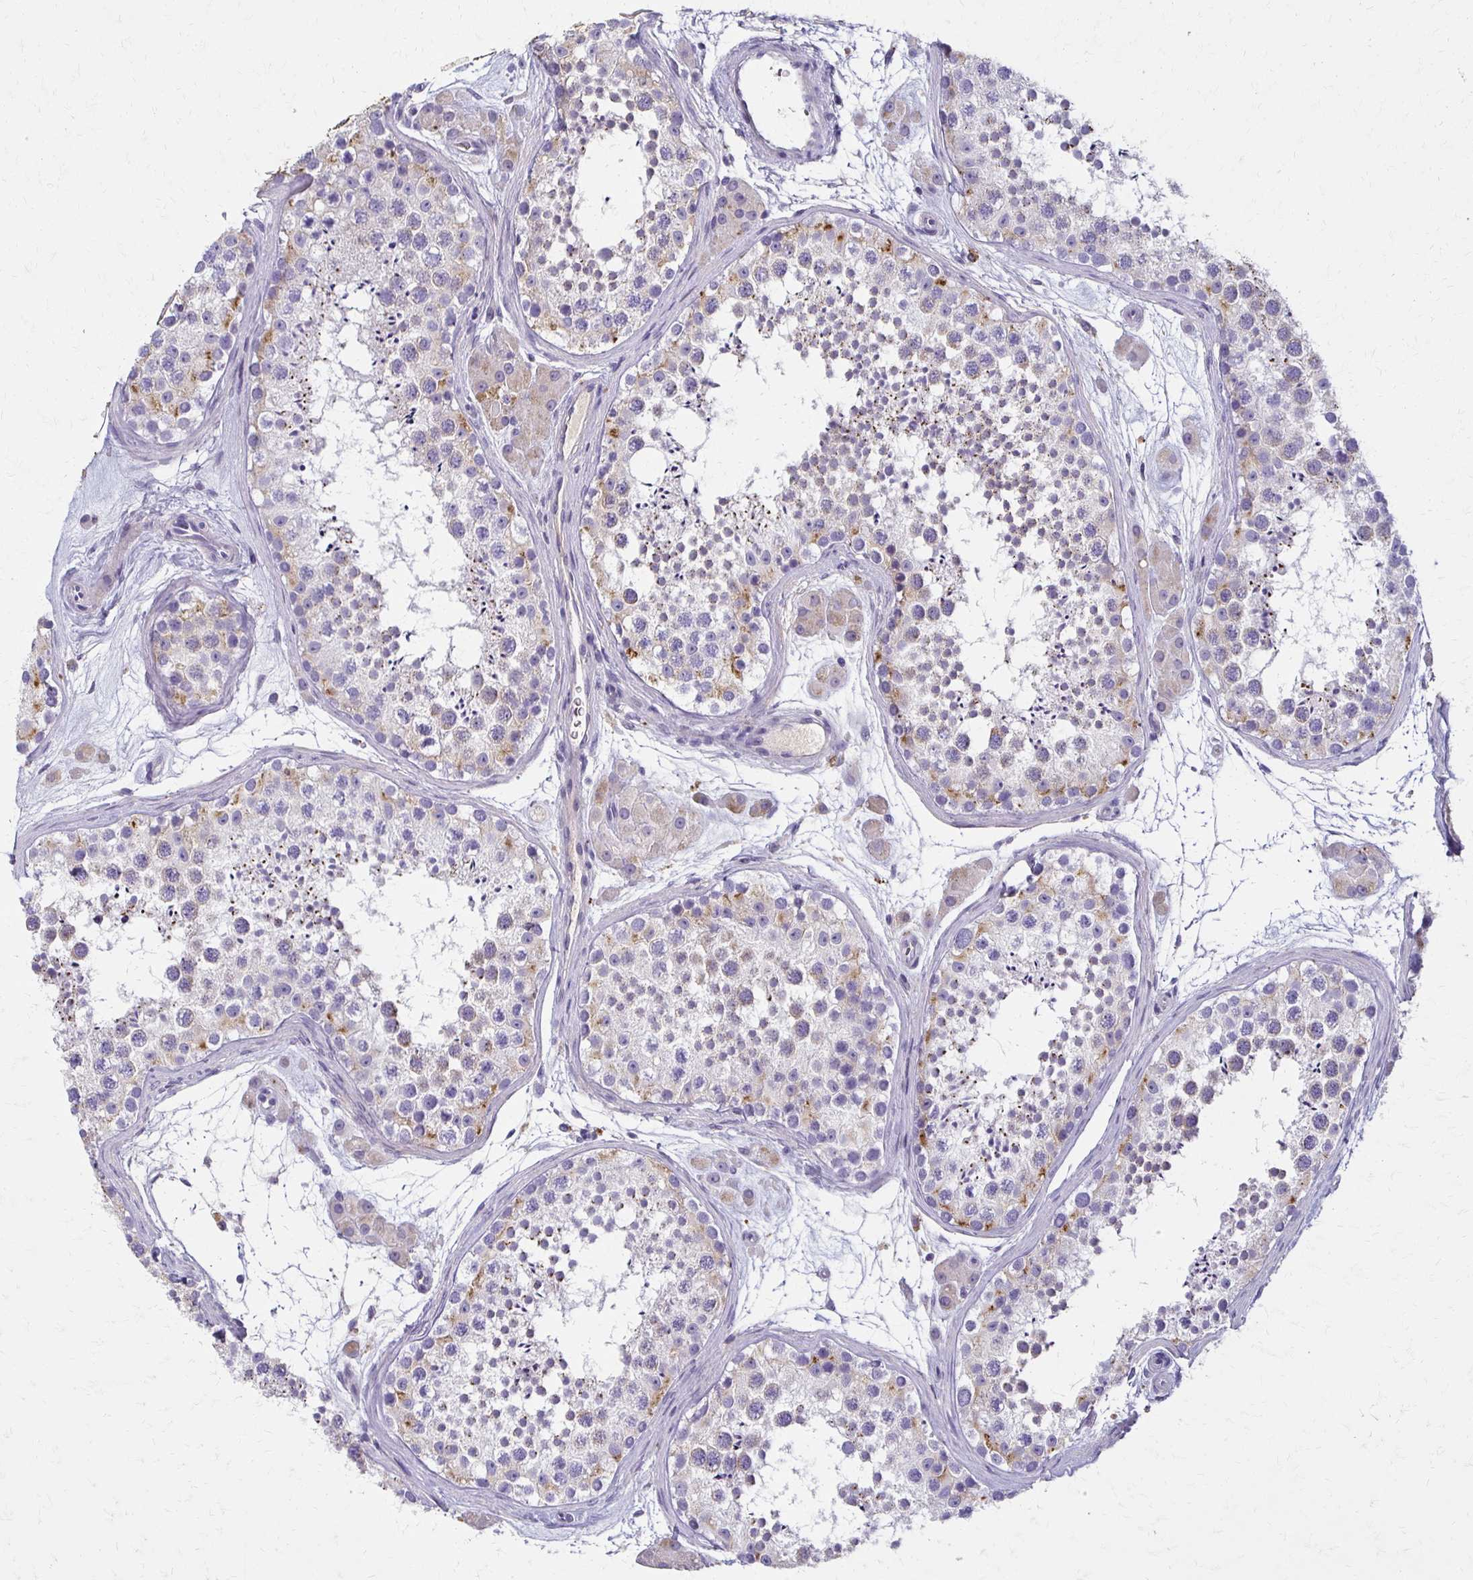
{"staining": {"intensity": "weak", "quantity": "<25%", "location": "cytoplasmic/membranous"}, "tissue": "testis", "cell_type": "Cells in seminiferous ducts", "image_type": "normal", "snomed": [{"axis": "morphology", "description": "Normal tissue, NOS"}, {"axis": "topography", "description": "Testis"}], "caption": "Human testis stained for a protein using immunohistochemistry displays no positivity in cells in seminiferous ducts.", "gene": "BBS12", "patient": {"sex": "male", "age": 41}}